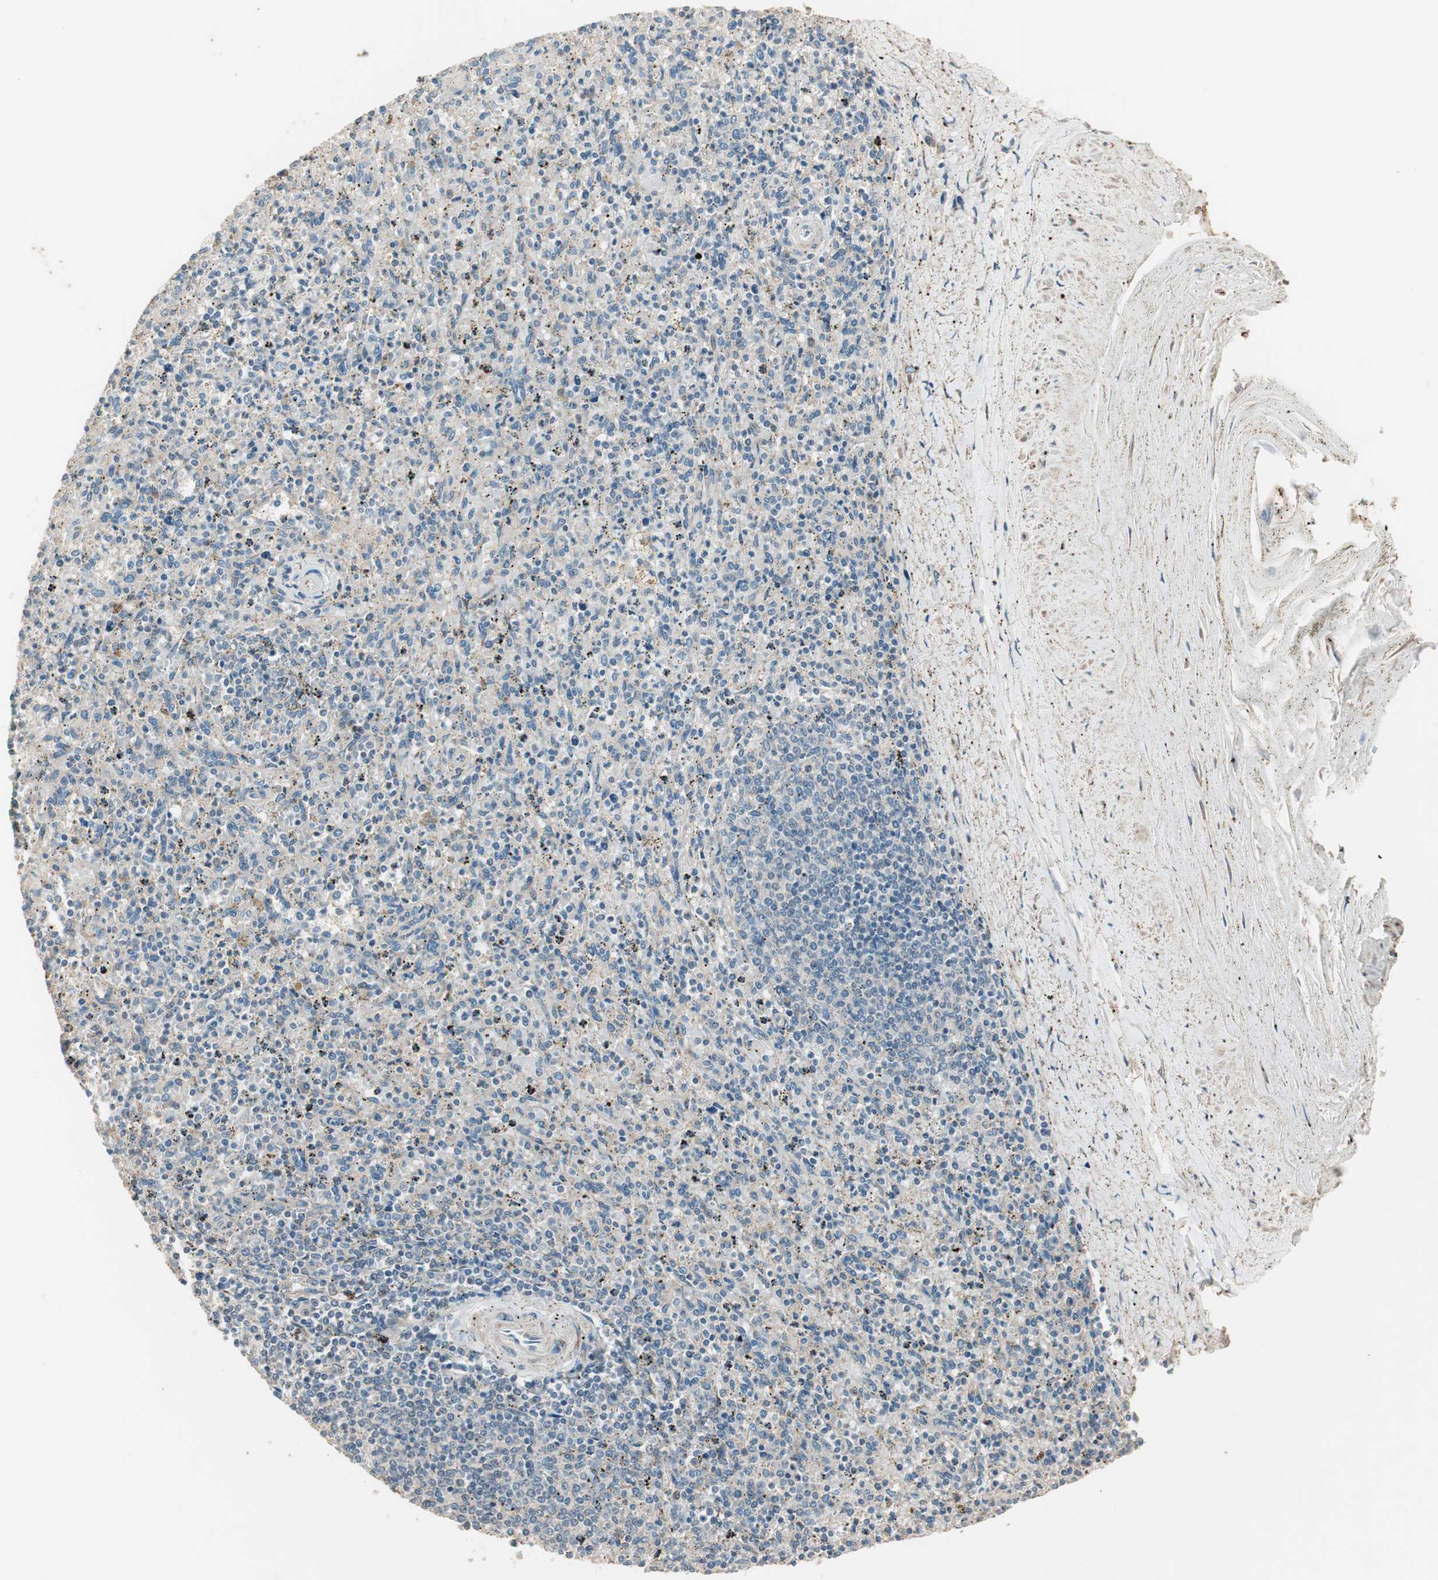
{"staining": {"intensity": "weak", "quantity": "25%-75%", "location": "cytoplasmic/membranous"}, "tissue": "spleen", "cell_type": "Cells in red pulp", "image_type": "normal", "snomed": [{"axis": "morphology", "description": "Normal tissue, NOS"}, {"axis": "topography", "description": "Spleen"}], "caption": "Immunohistochemistry (IHC) of unremarkable spleen displays low levels of weak cytoplasmic/membranous staining in about 25%-75% of cells in red pulp. (brown staining indicates protein expression, while blue staining denotes nuclei).", "gene": "NFRKB", "patient": {"sex": "male", "age": 72}}